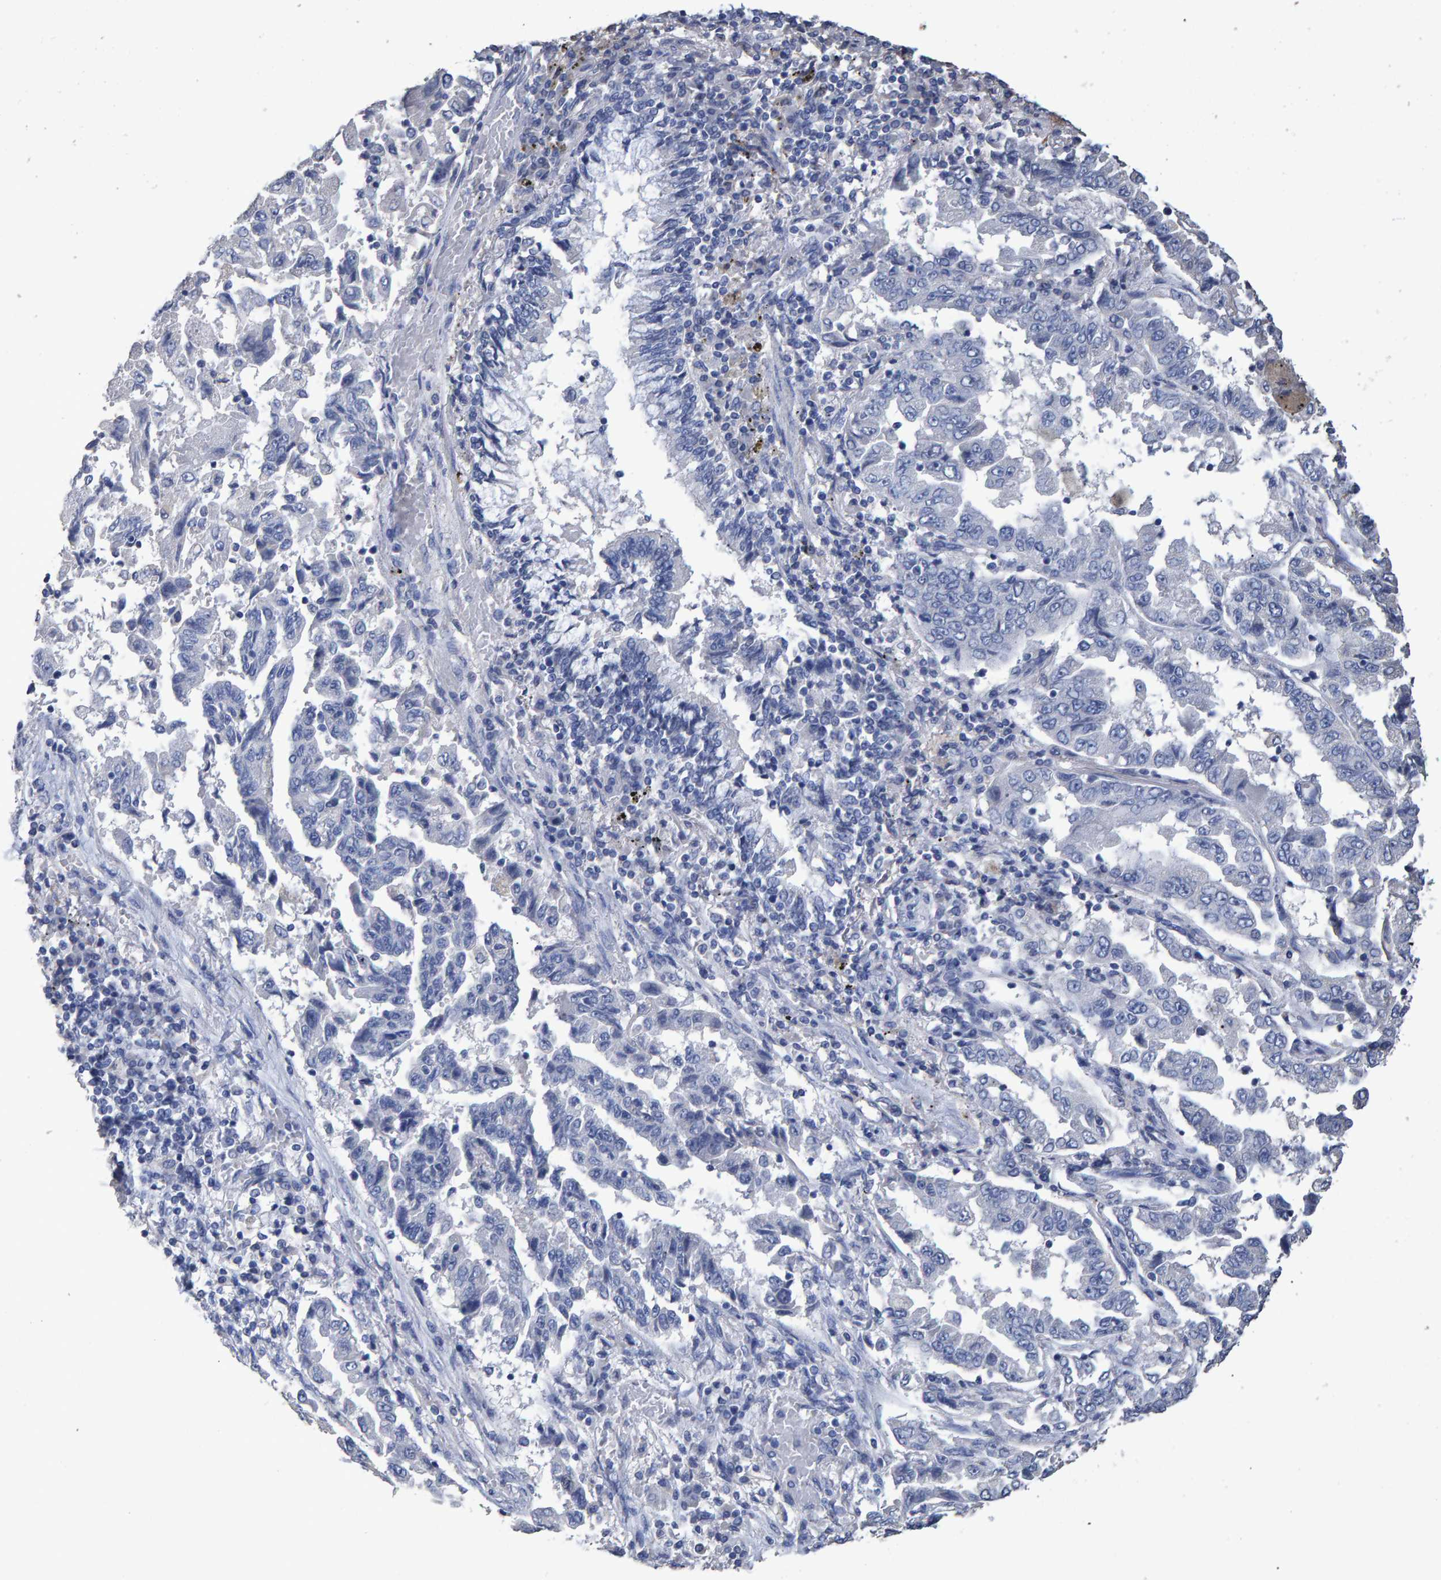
{"staining": {"intensity": "negative", "quantity": "none", "location": "none"}, "tissue": "lung cancer", "cell_type": "Tumor cells", "image_type": "cancer", "snomed": [{"axis": "morphology", "description": "Adenocarcinoma, NOS"}, {"axis": "topography", "description": "Lung"}], "caption": "IHC of lung cancer demonstrates no expression in tumor cells. Brightfield microscopy of IHC stained with DAB (3,3'-diaminobenzidine) (brown) and hematoxylin (blue), captured at high magnification.", "gene": "HEMGN", "patient": {"sex": "female", "age": 51}}